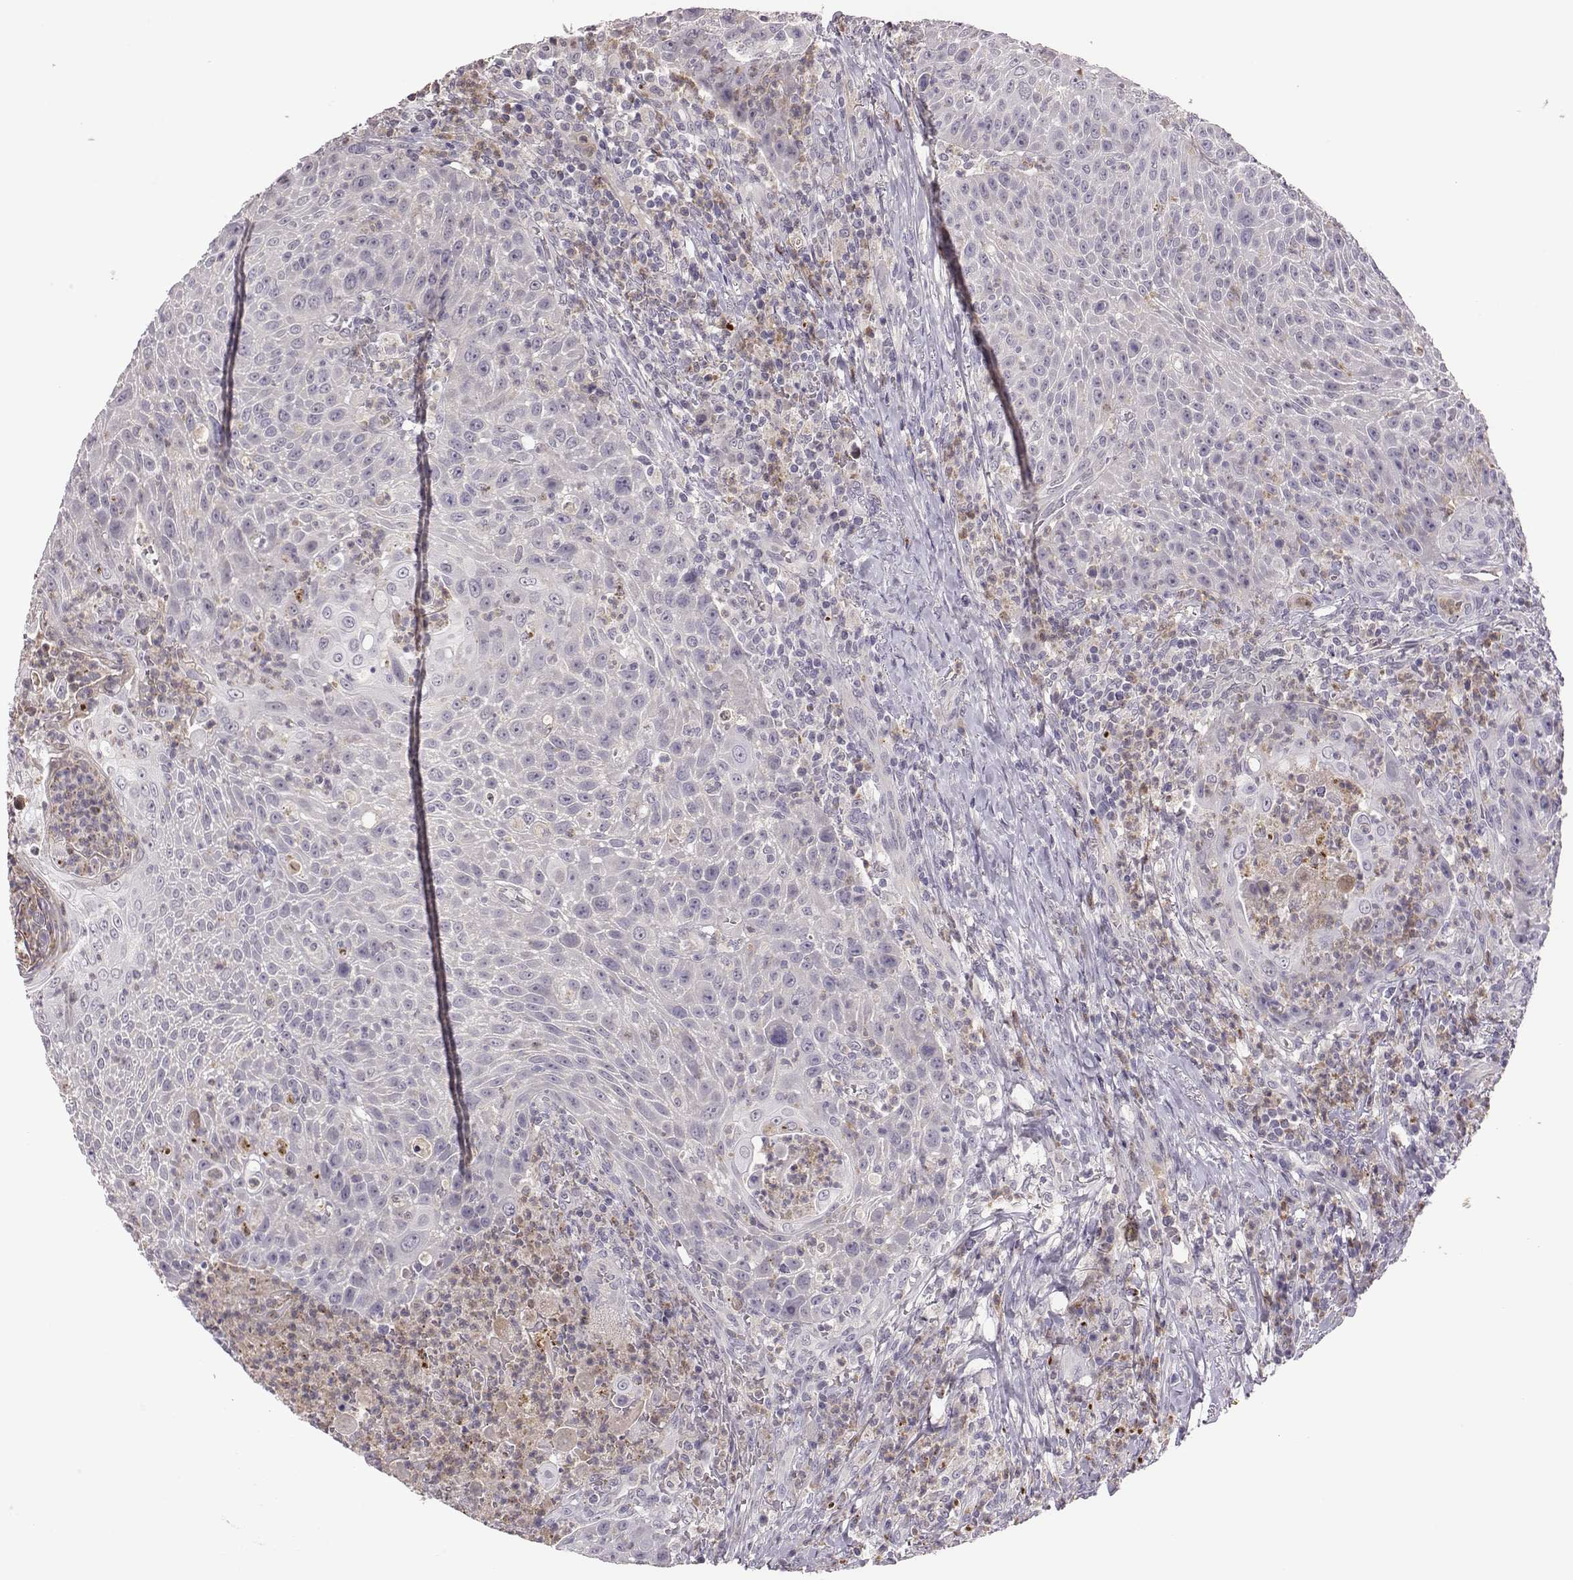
{"staining": {"intensity": "negative", "quantity": "none", "location": "none"}, "tissue": "head and neck cancer", "cell_type": "Tumor cells", "image_type": "cancer", "snomed": [{"axis": "morphology", "description": "Squamous cell carcinoma, NOS"}, {"axis": "topography", "description": "Head-Neck"}], "caption": "The image reveals no staining of tumor cells in head and neck squamous cell carcinoma. Nuclei are stained in blue.", "gene": "KMO", "patient": {"sex": "male", "age": 69}}